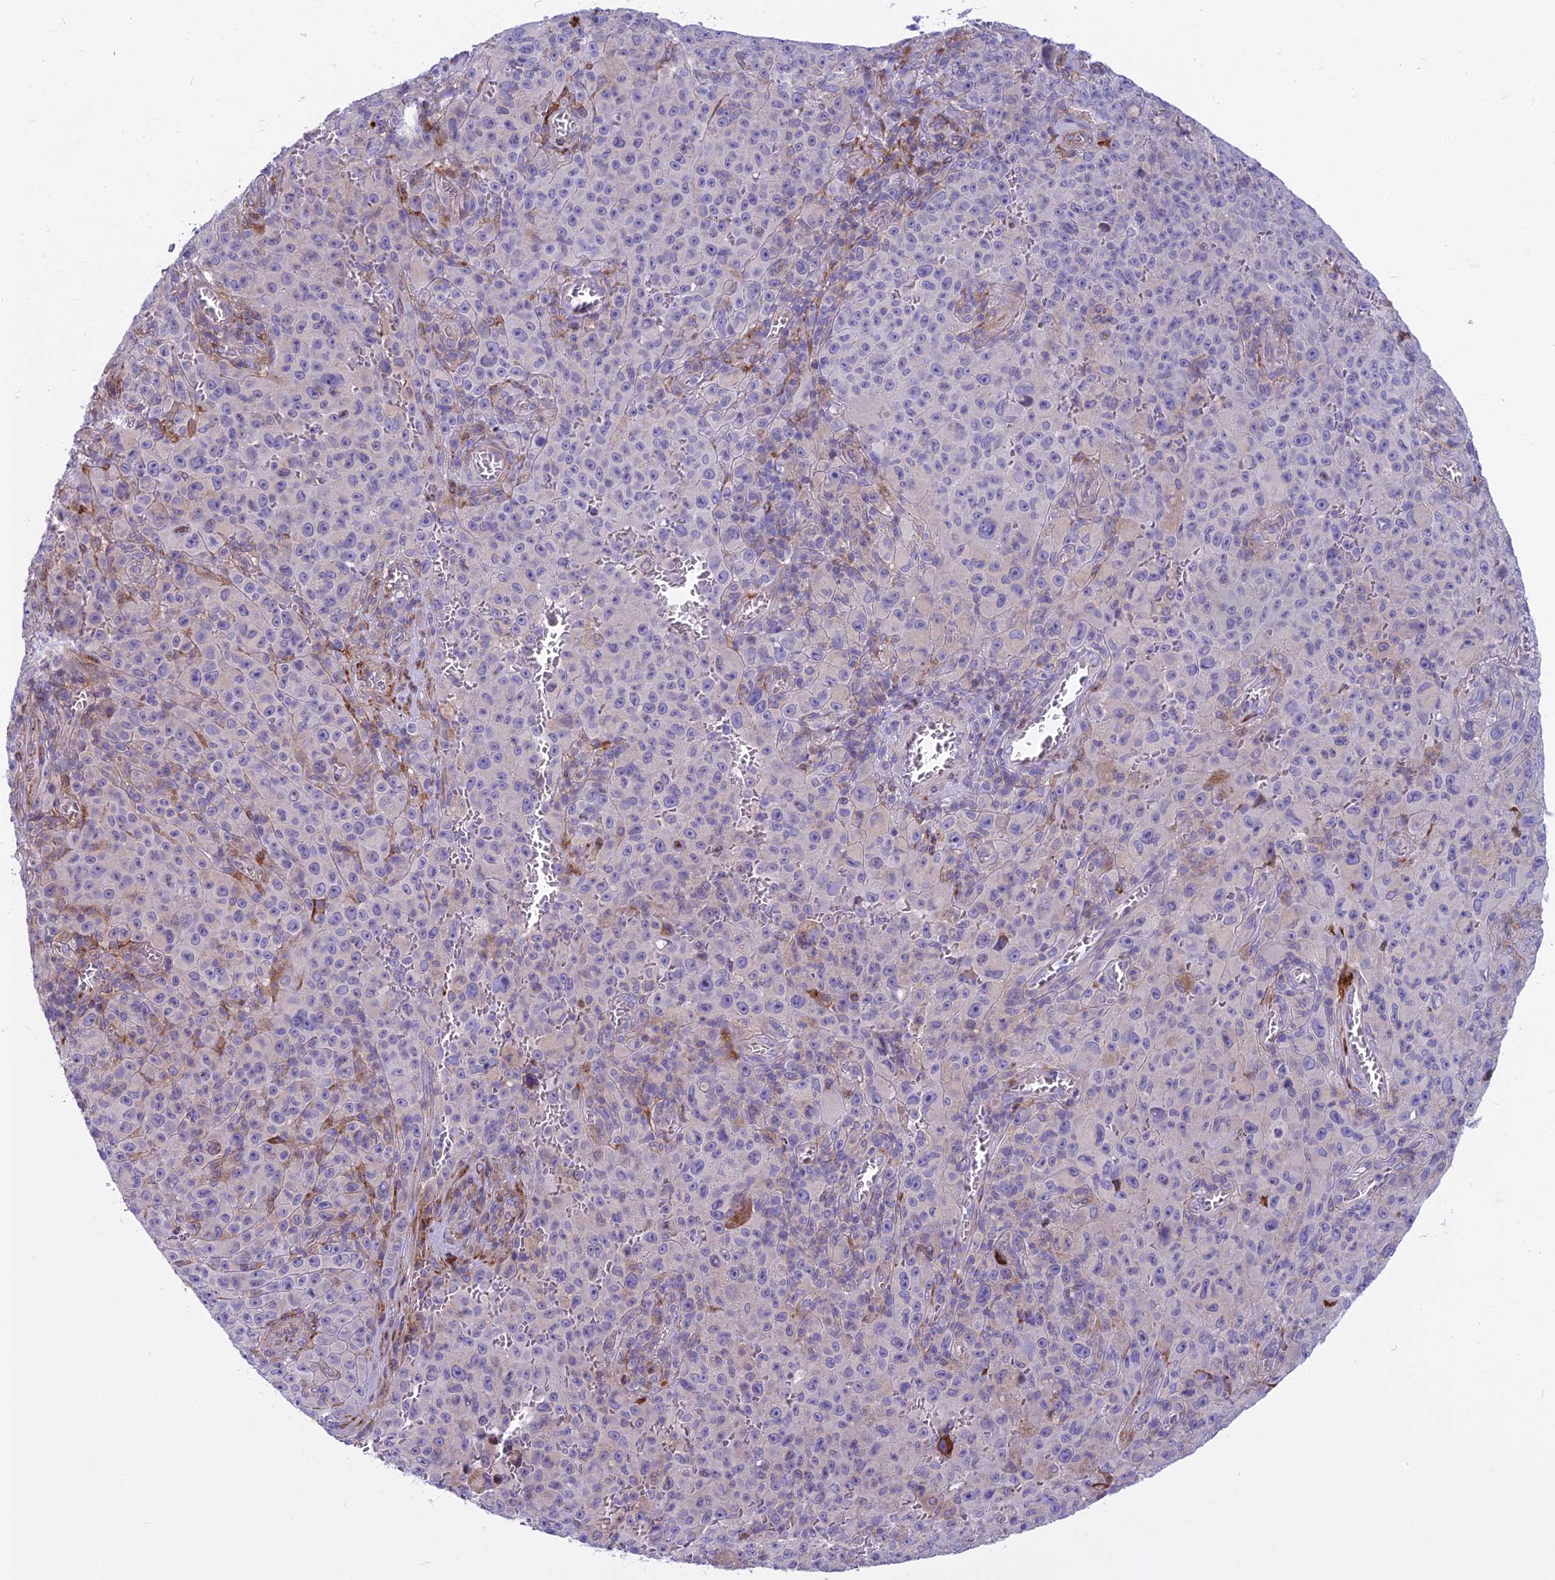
{"staining": {"intensity": "negative", "quantity": "none", "location": "none"}, "tissue": "melanoma", "cell_type": "Tumor cells", "image_type": "cancer", "snomed": [{"axis": "morphology", "description": "Malignant melanoma, NOS"}, {"axis": "topography", "description": "Skin"}], "caption": "This is an immunohistochemistry (IHC) image of melanoma. There is no expression in tumor cells.", "gene": "PCDHB14", "patient": {"sex": "female", "age": 82}}